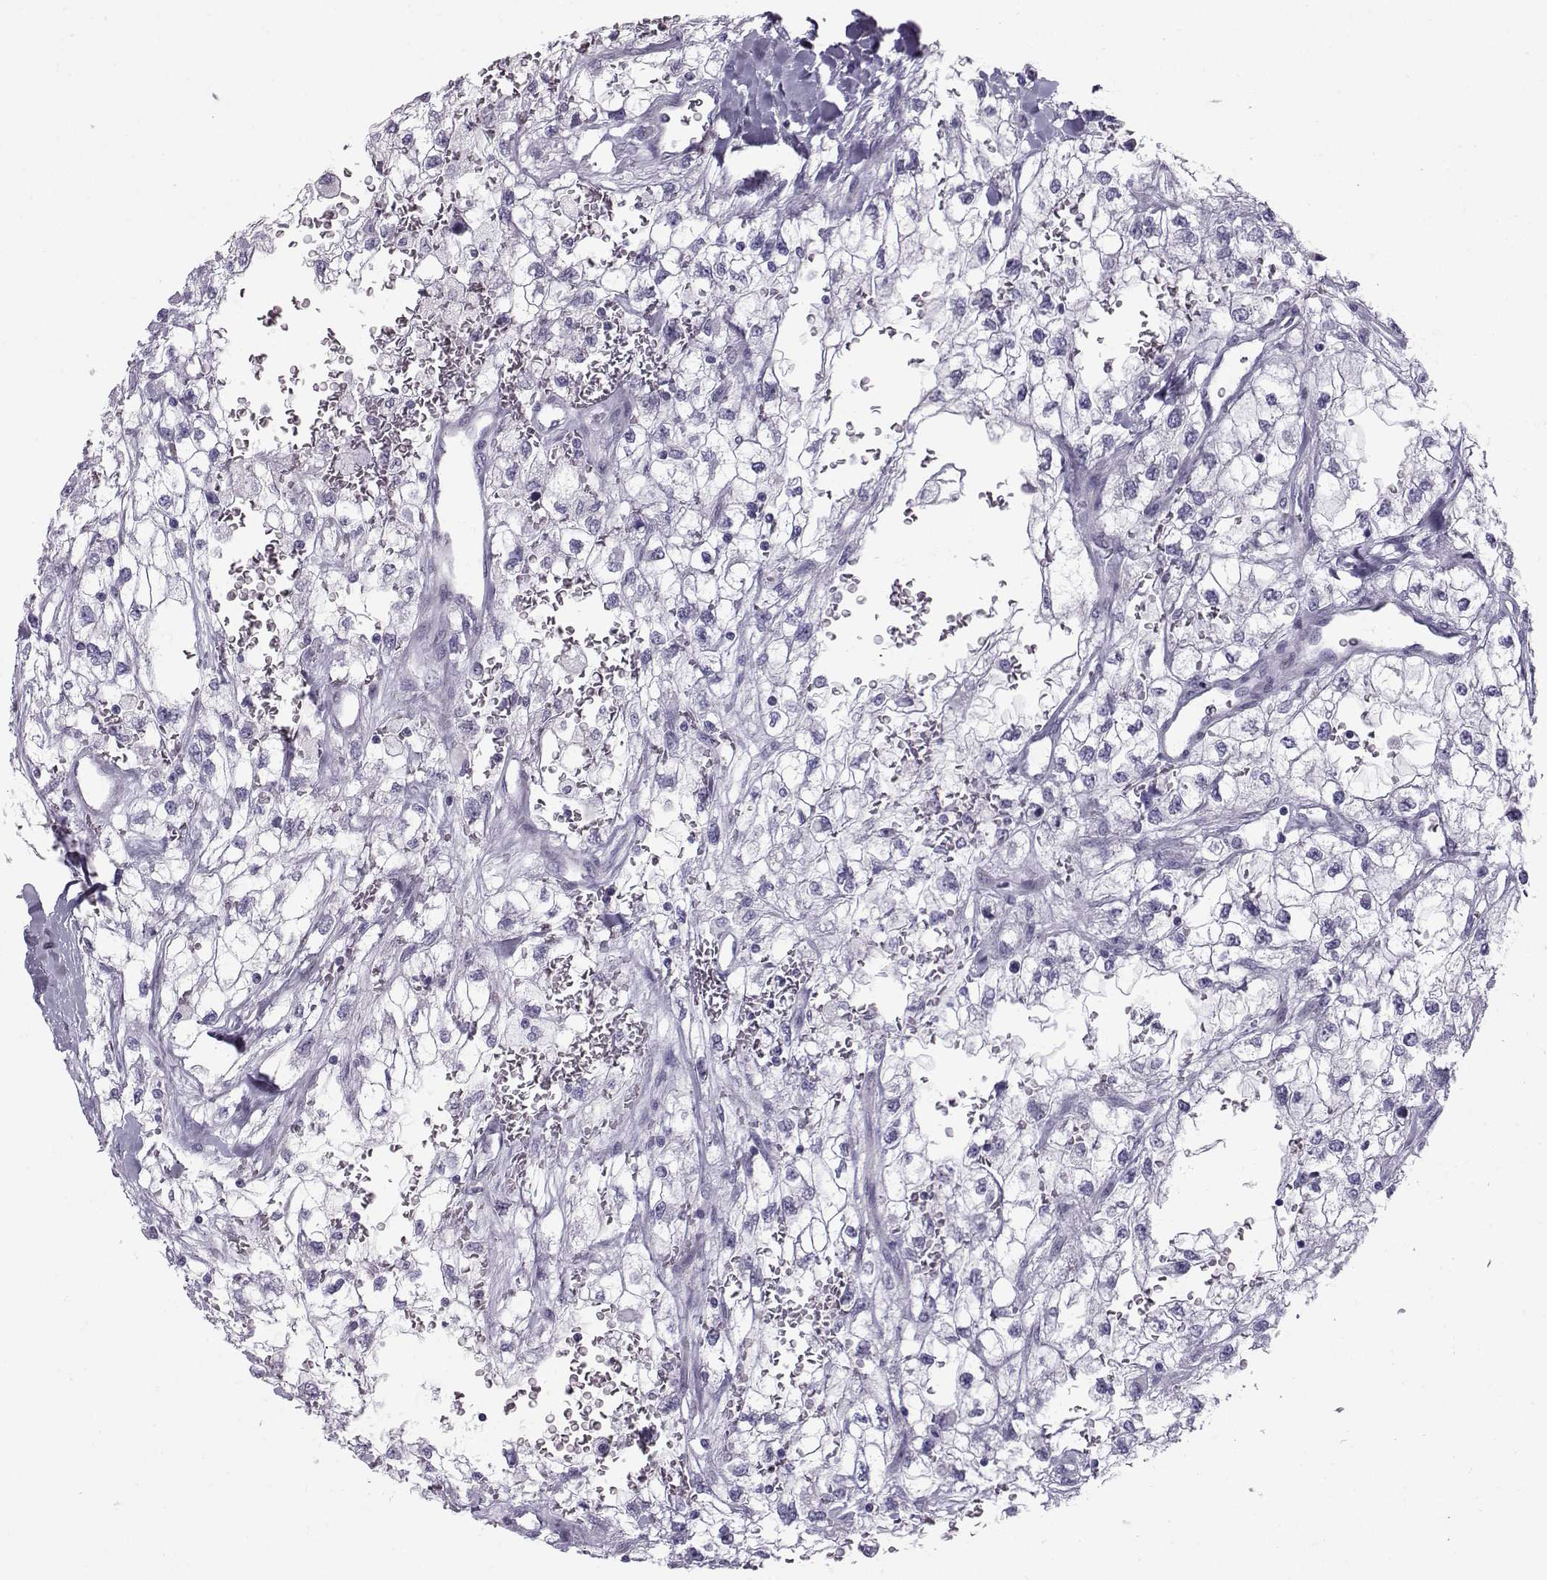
{"staining": {"intensity": "negative", "quantity": "none", "location": "none"}, "tissue": "renal cancer", "cell_type": "Tumor cells", "image_type": "cancer", "snomed": [{"axis": "morphology", "description": "Adenocarcinoma, NOS"}, {"axis": "topography", "description": "Kidney"}], "caption": "DAB immunohistochemical staining of human adenocarcinoma (renal) shows no significant positivity in tumor cells.", "gene": "DMRT3", "patient": {"sex": "male", "age": 59}}